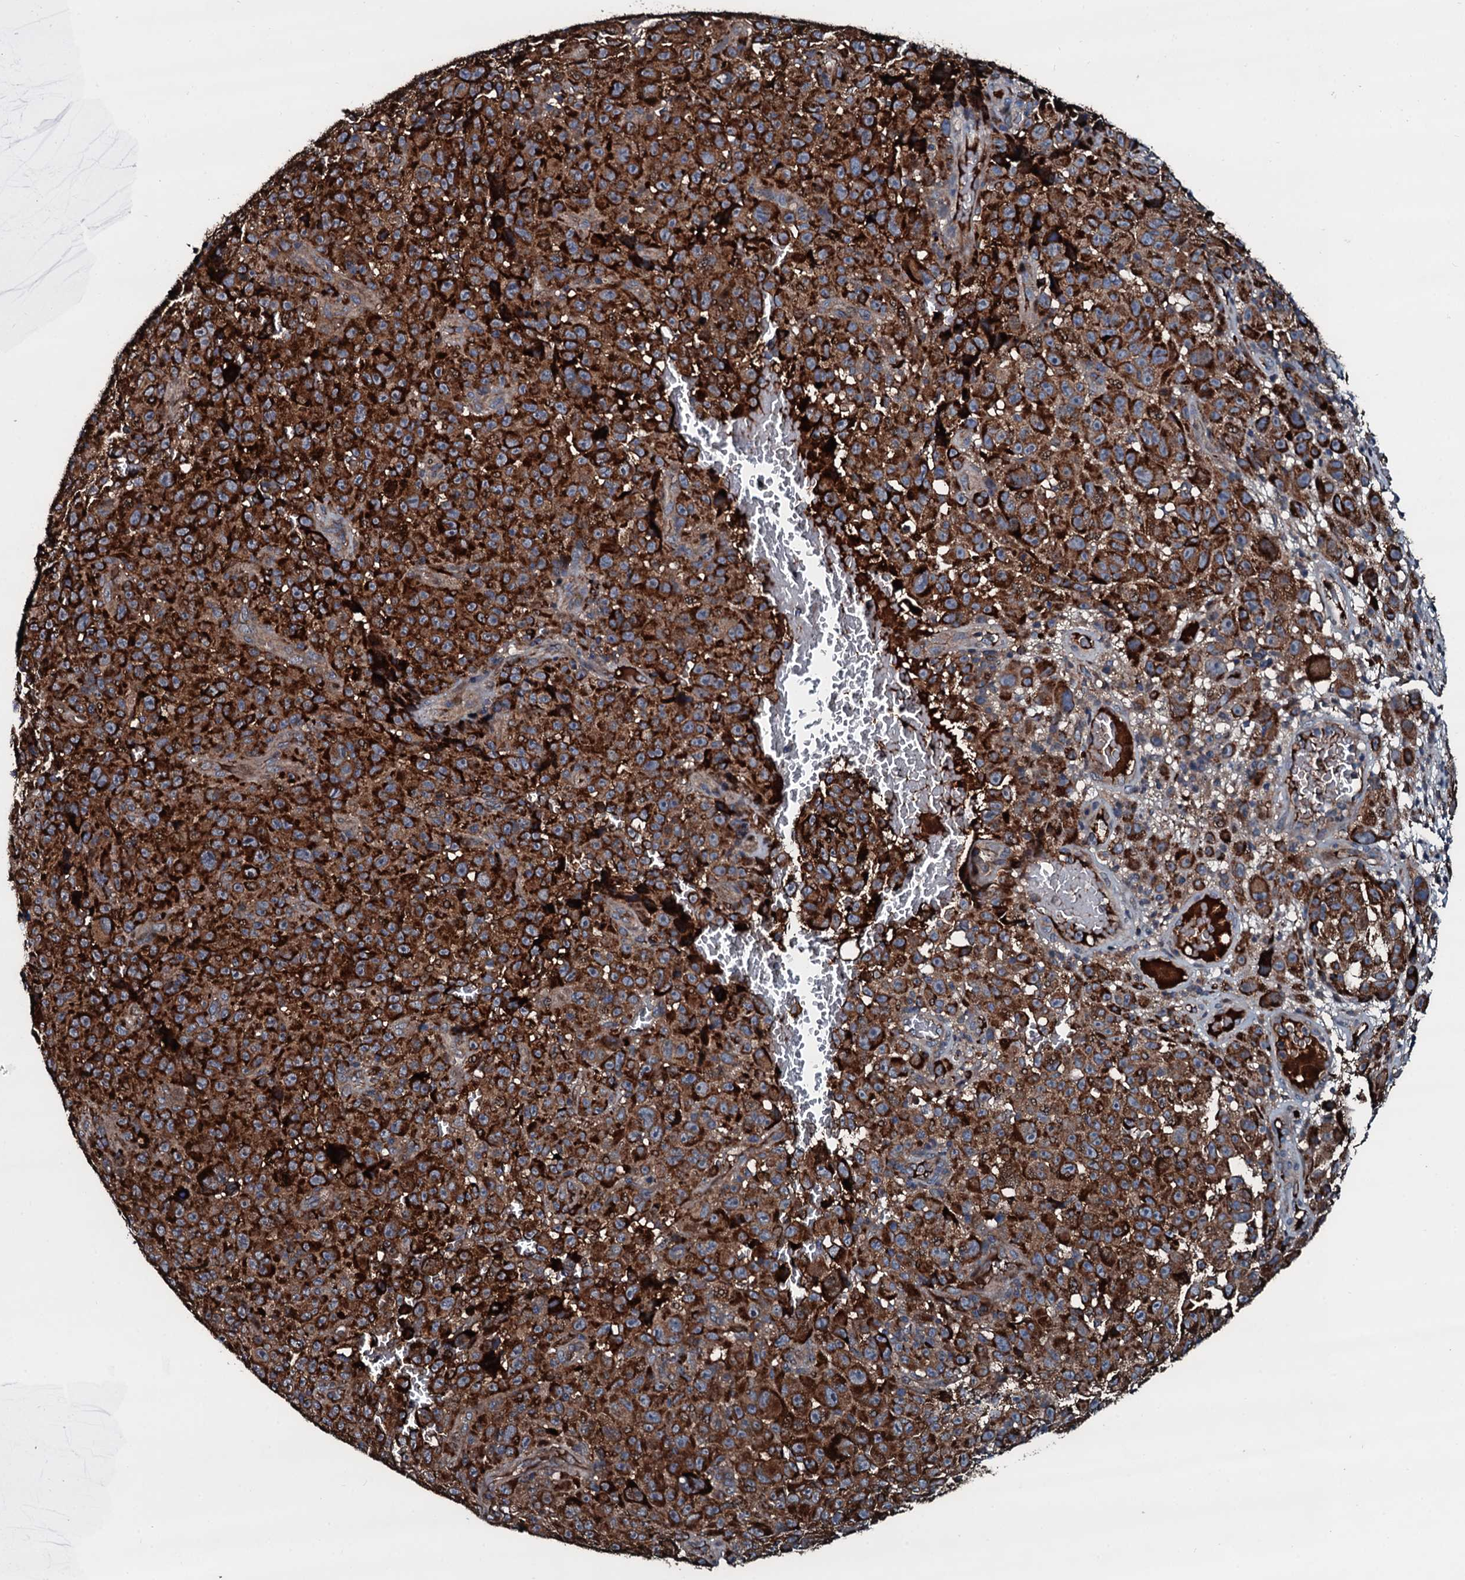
{"staining": {"intensity": "strong", "quantity": ">75%", "location": "cytoplasmic/membranous"}, "tissue": "melanoma", "cell_type": "Tumor cells", "image_type": "cancer", "snomed": [{"axis": "morphology", "description": "Malignant melanoma, NOS"}, {"axis": "topography", "description": "Skin"}], "caption": "Protein staining by immunohistochemistry (IHC) shows strong cytoplasmic/membranous expression in about >75% of tumor cells in malignant melanoma.", "gene": "AARS1", "patient": {"sex": "female", "age": 82}}